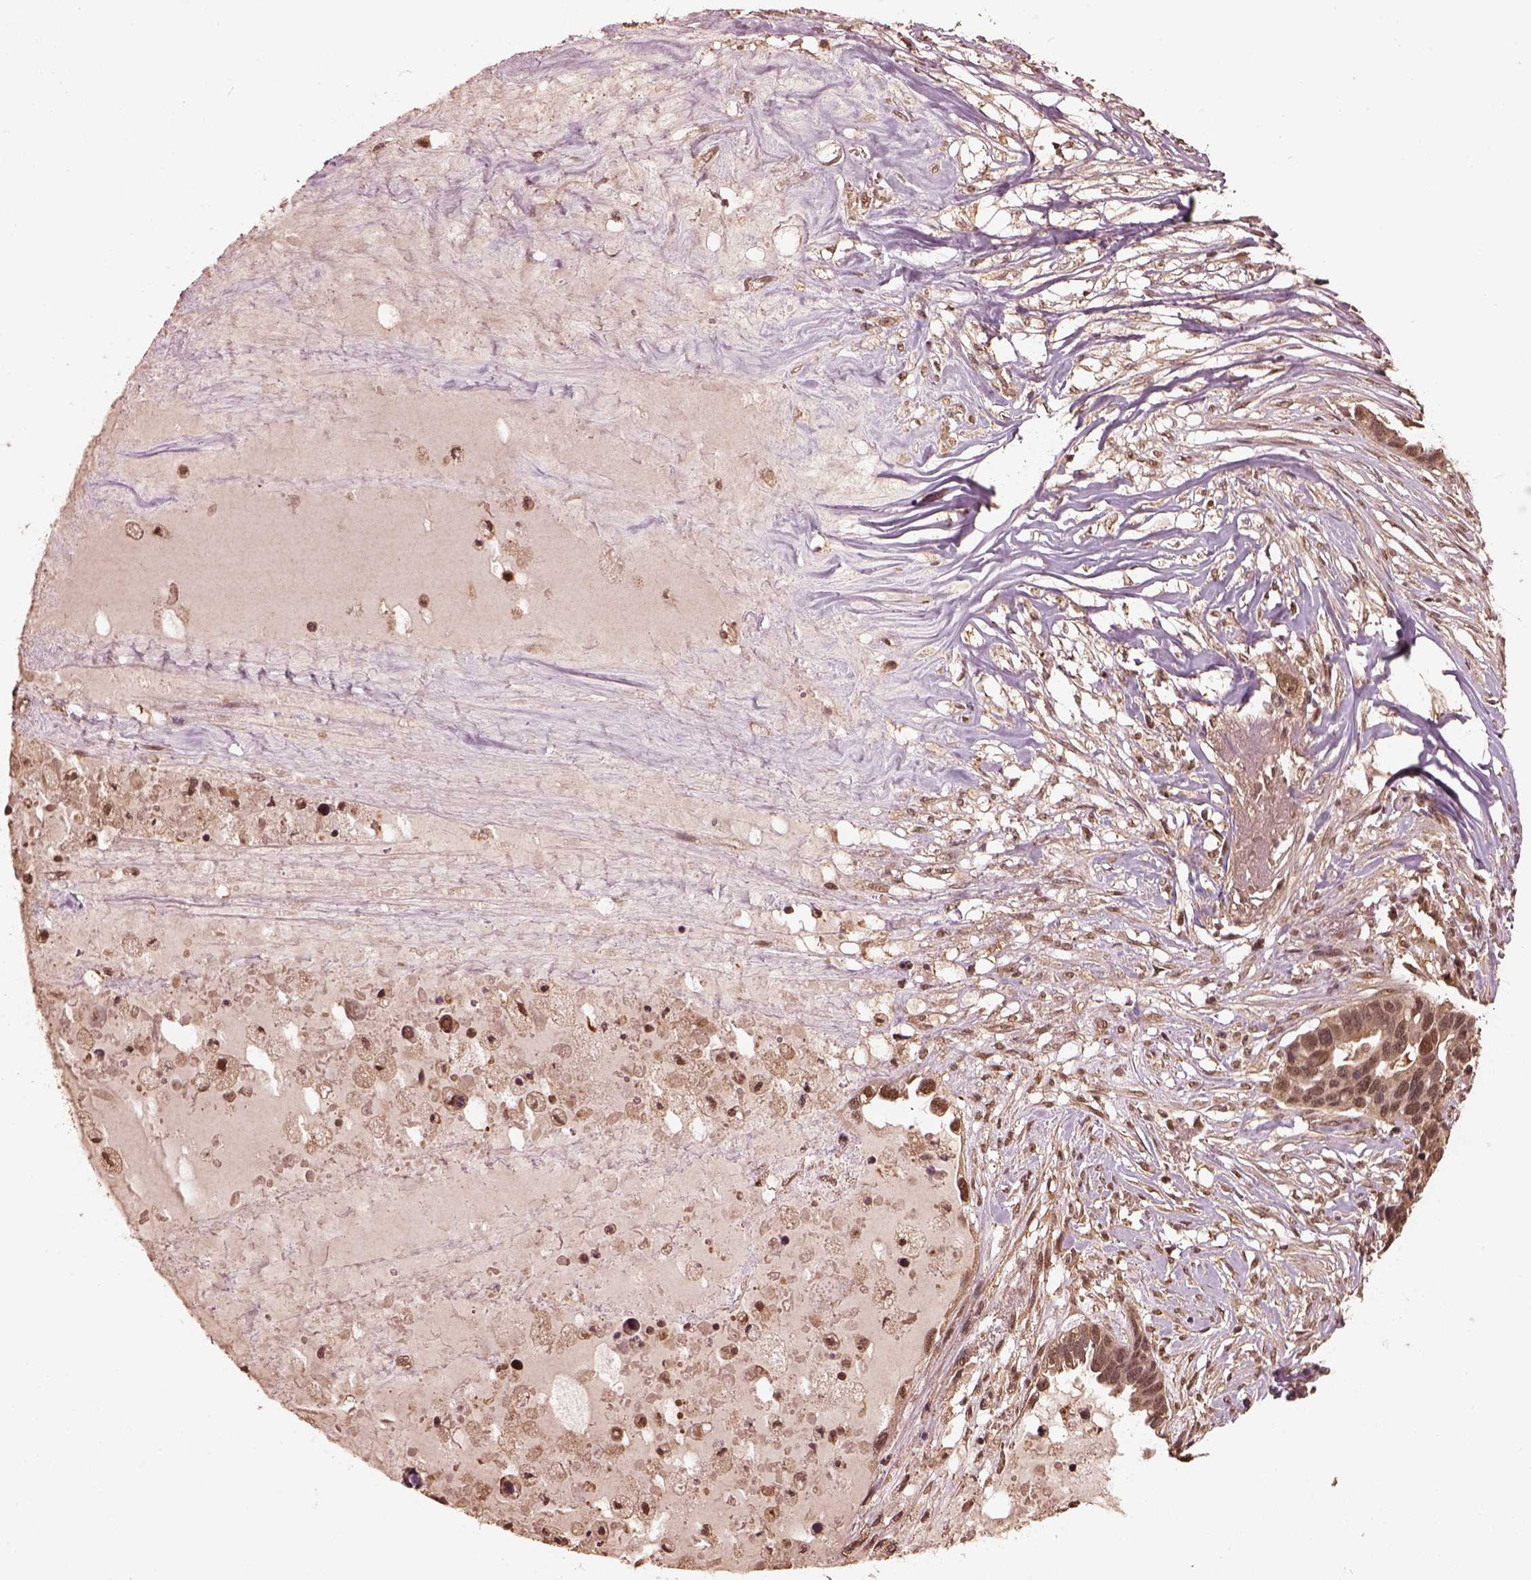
{"staining": {"intensity": "weak", "quantity": "25%-75%", "location": "cytoplasmic/membranous,nuclear"}, "tissue": "ovarian cancer", "cell_type": "Tumor cells", "image_type": "cancer", "snomed": [{"axis": "morphology", "description": "Cystadenocarcinoma, serous, NOS"}, {"axis": "topography", "description": "Ovary"}], "caption": "Ovarian serous cystadenocarcinoma stained with a brown dye exhibits weak cytoplasmic/membranous and nuclear positive positivity in approximately 25%-75% of tumor cells.", "gene": "PSMC5", "patient": {"sex": "female", "age": 54}}